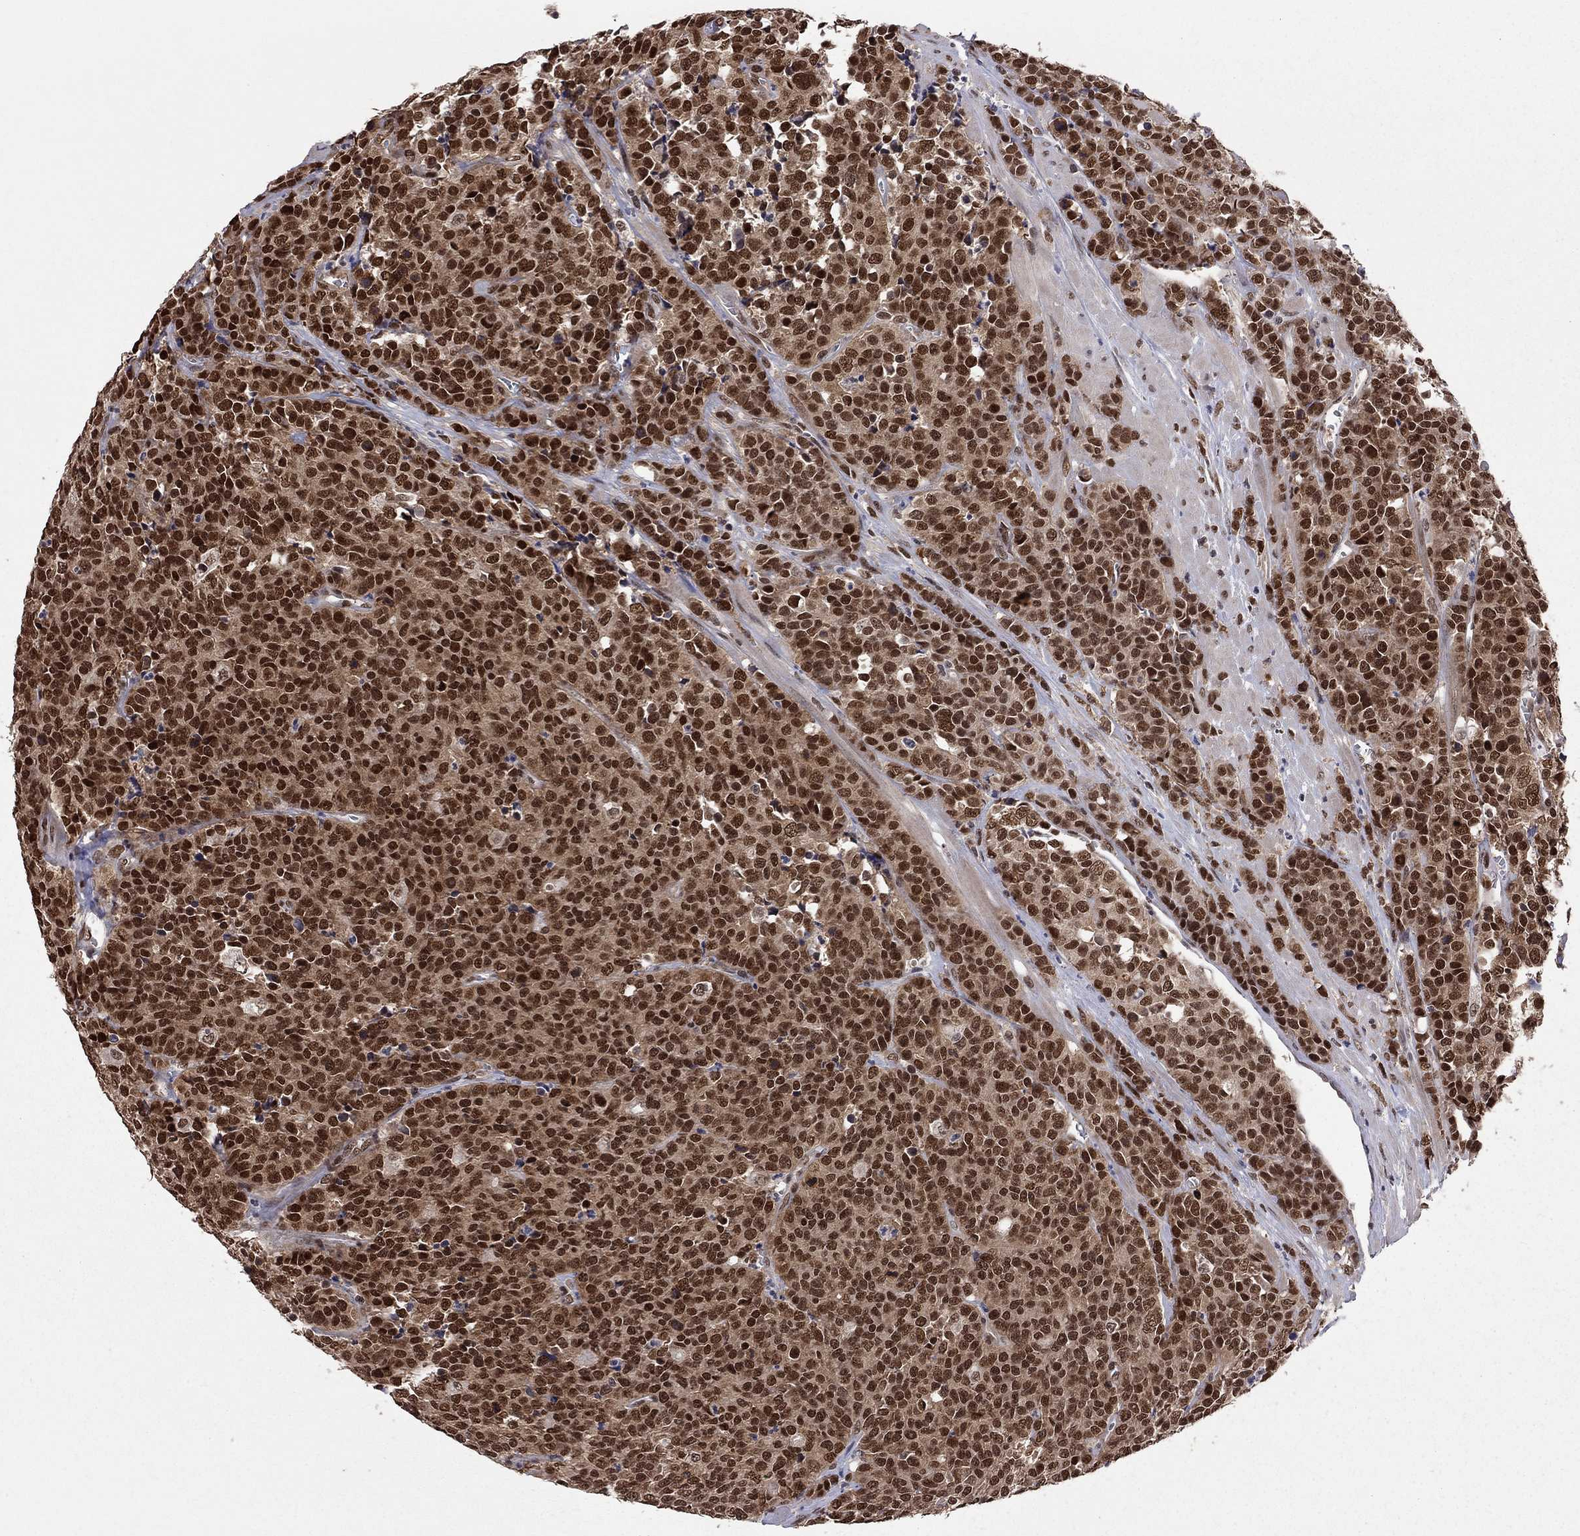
{"staining": {"intensity": "strong", "quantity": ">75%", "location": "nuclear"}, "tissue": "prostate cancer", "cell_type": "Tumor cells", "image_type": "cancer", "snomed": [{"axis": "morphology", "description": "Adenocarcinoma, NOS"}, {"axis": "topography", "description": "Prostate"}], "caption": "Immunohistochemical staining of adenocarcinoma (prostate) demonstrates strong nuclear protein expression in about >75% of tumor cells. The staining was performed using DAB (3,3'-diaminobenzidine), with brown indicating positive protein expression. Nuclei are stained blue with hematoxylin.", "gene": "SAP30L", "patient": {"sex": "male", "age": 67}}